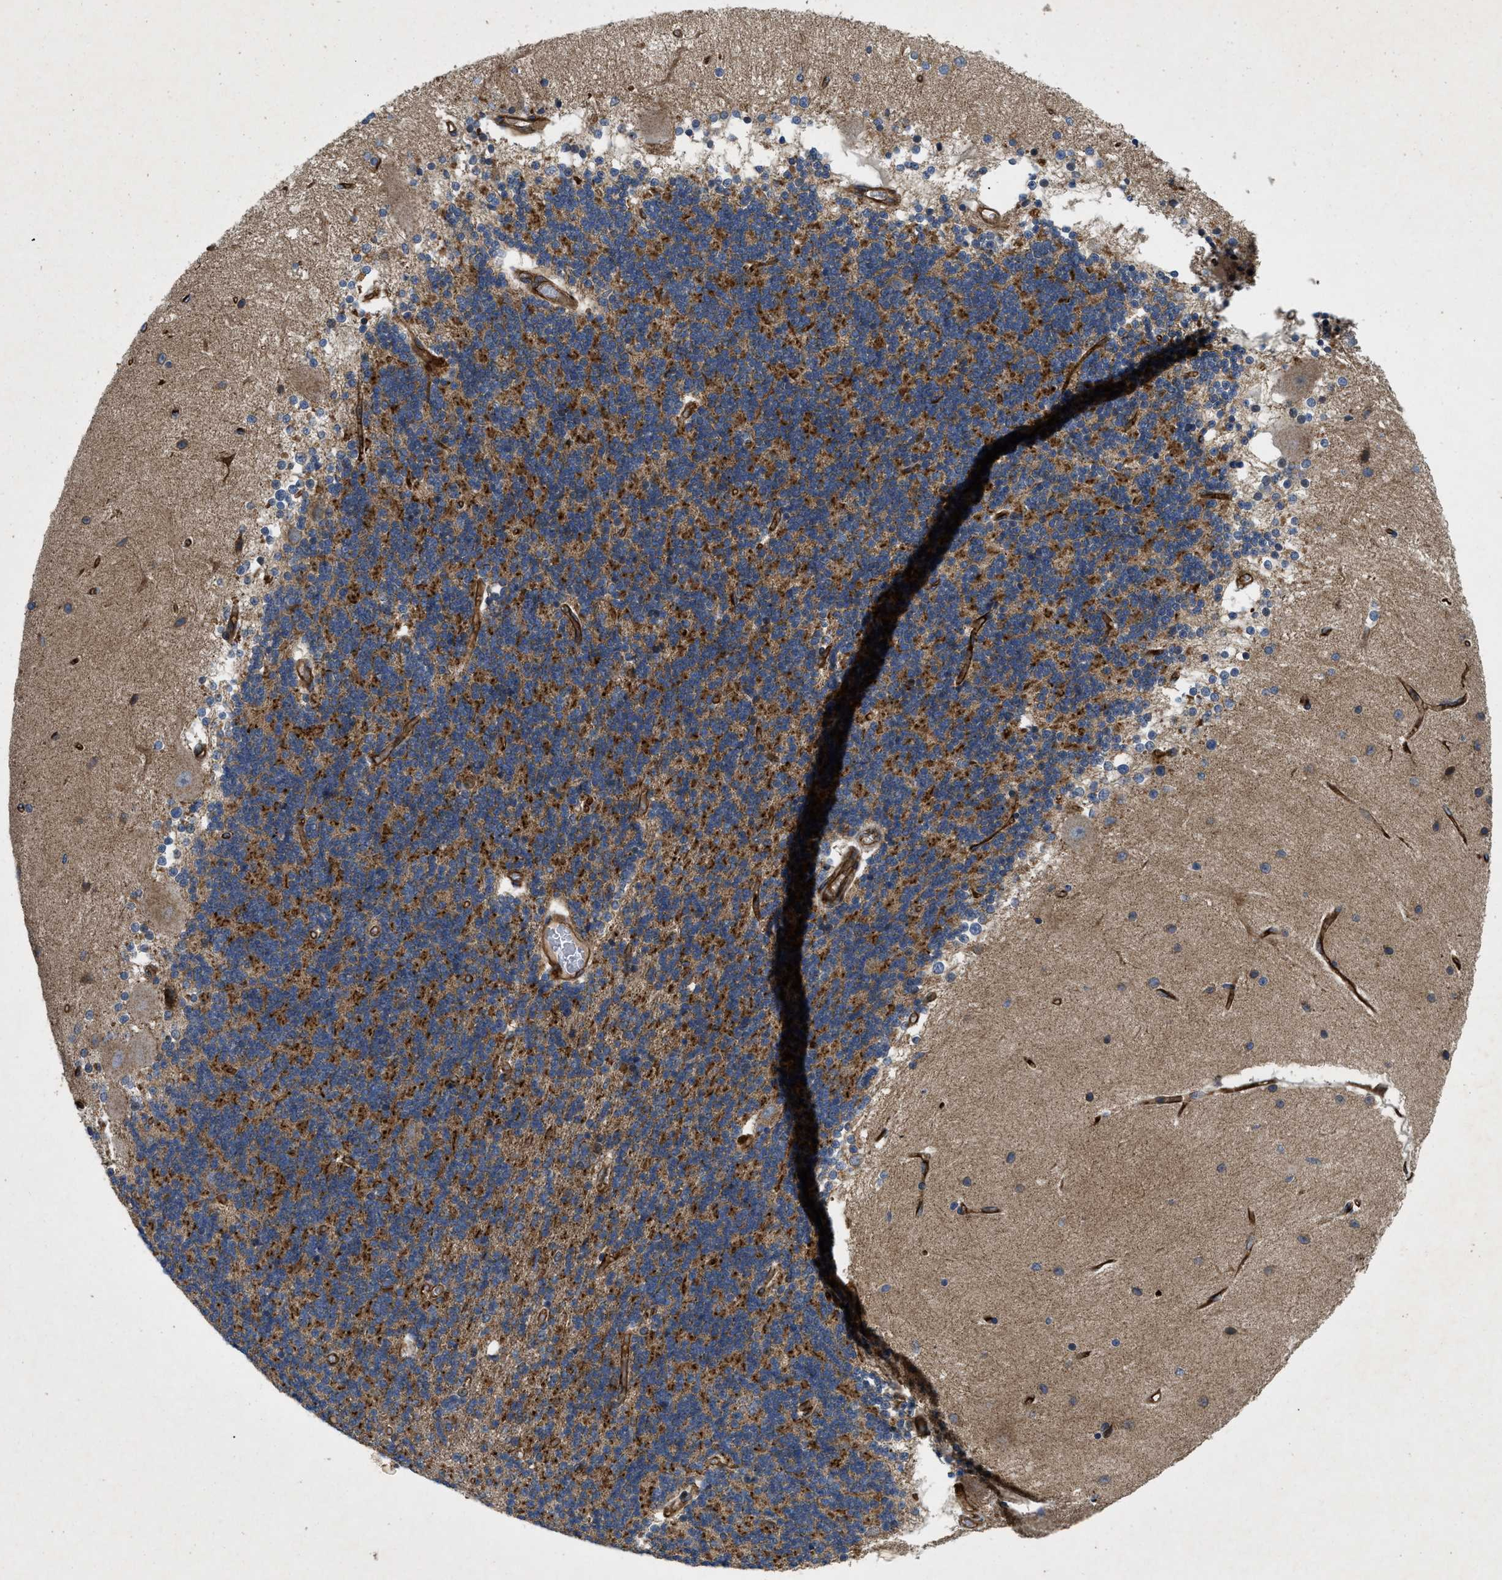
{"staining": {"intensity": "moderate", "quantity": "25%-75%", "location": "cytoplasmic/membranous"}, "tissue": "cerebellum", "cell_type": "Cells in granular layer", "image_type": "normal", "snomed": [{"axis": "morphology", "description": "Normal tissue, NOS"}, {"axis": "topography", "description": "Cerebellum"}], "caption": "Protein expression analysis of unremarkable cerebellum shows moderate cytoplasmic/membranous positivity in about 25%-75% of cells in granular layer. (DAB (3,3'-diaminobenzidine) = brown stain, brightfield microscopy at high magnification).", "gene": "HSPA12B", "patient": {"sex": "female", "age": 54}}